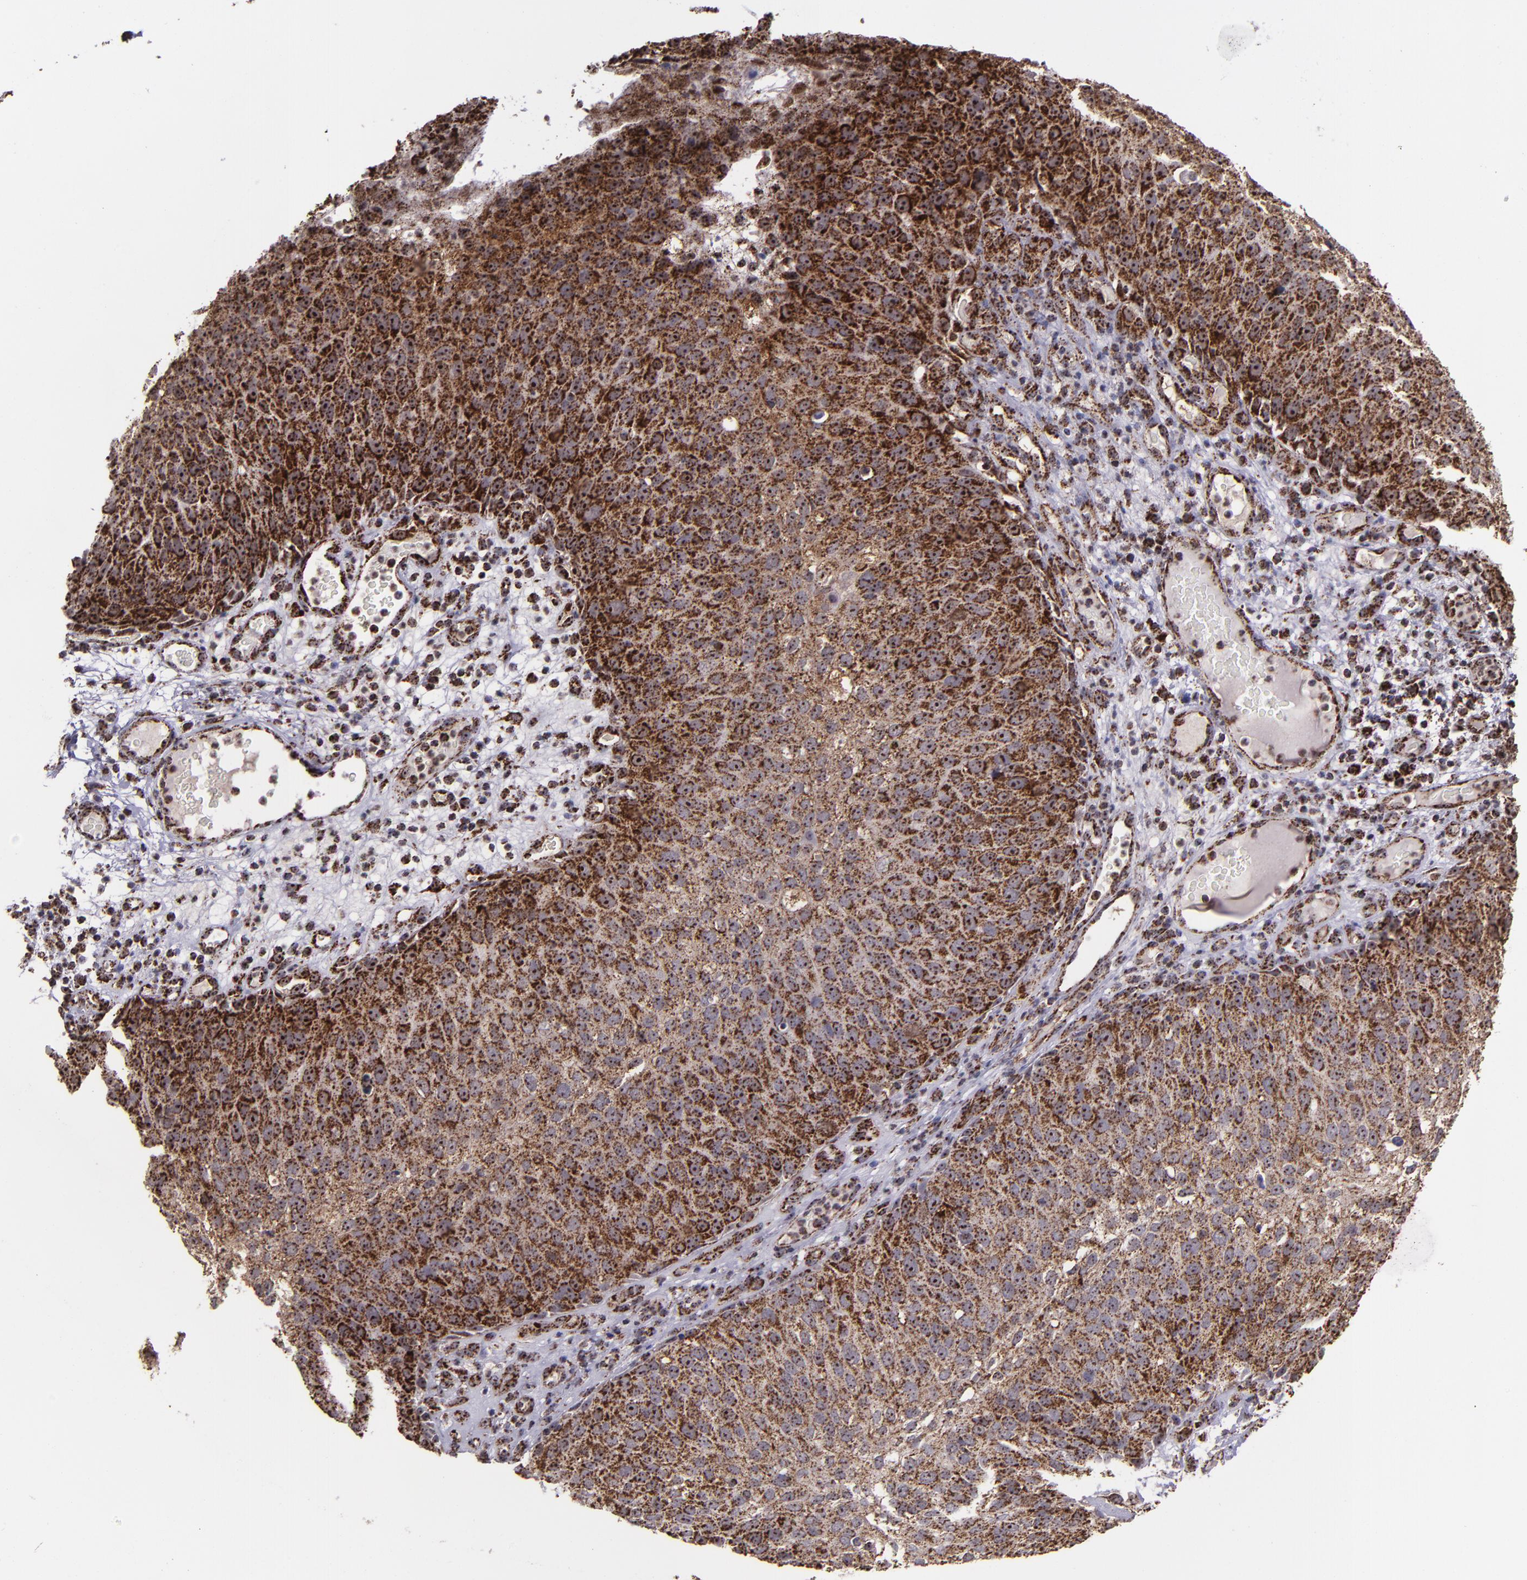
{"staining": {"intensity": "moderate", "quantity": "25%-75%", "location": "cytoplasmic/membranous,nuclear"}, "tissue": "skin cancer", "cell_type": "Tumor cells", "image_type": "cancer", "snomed": [{"axis": "morphology", "description": "Squamous cell carcinoma, NOS"}, {"axis": "topography", "description": "Skin"}], "caption": "Immunohistochemical staining of skin cancer reveals medium levels of moderate cytoplasmic/membranous and nuclear expression in approximately 25%-75% of tumor cells.", "gene": "LONP1", "patient": {"sex": "male", "age": 87}}